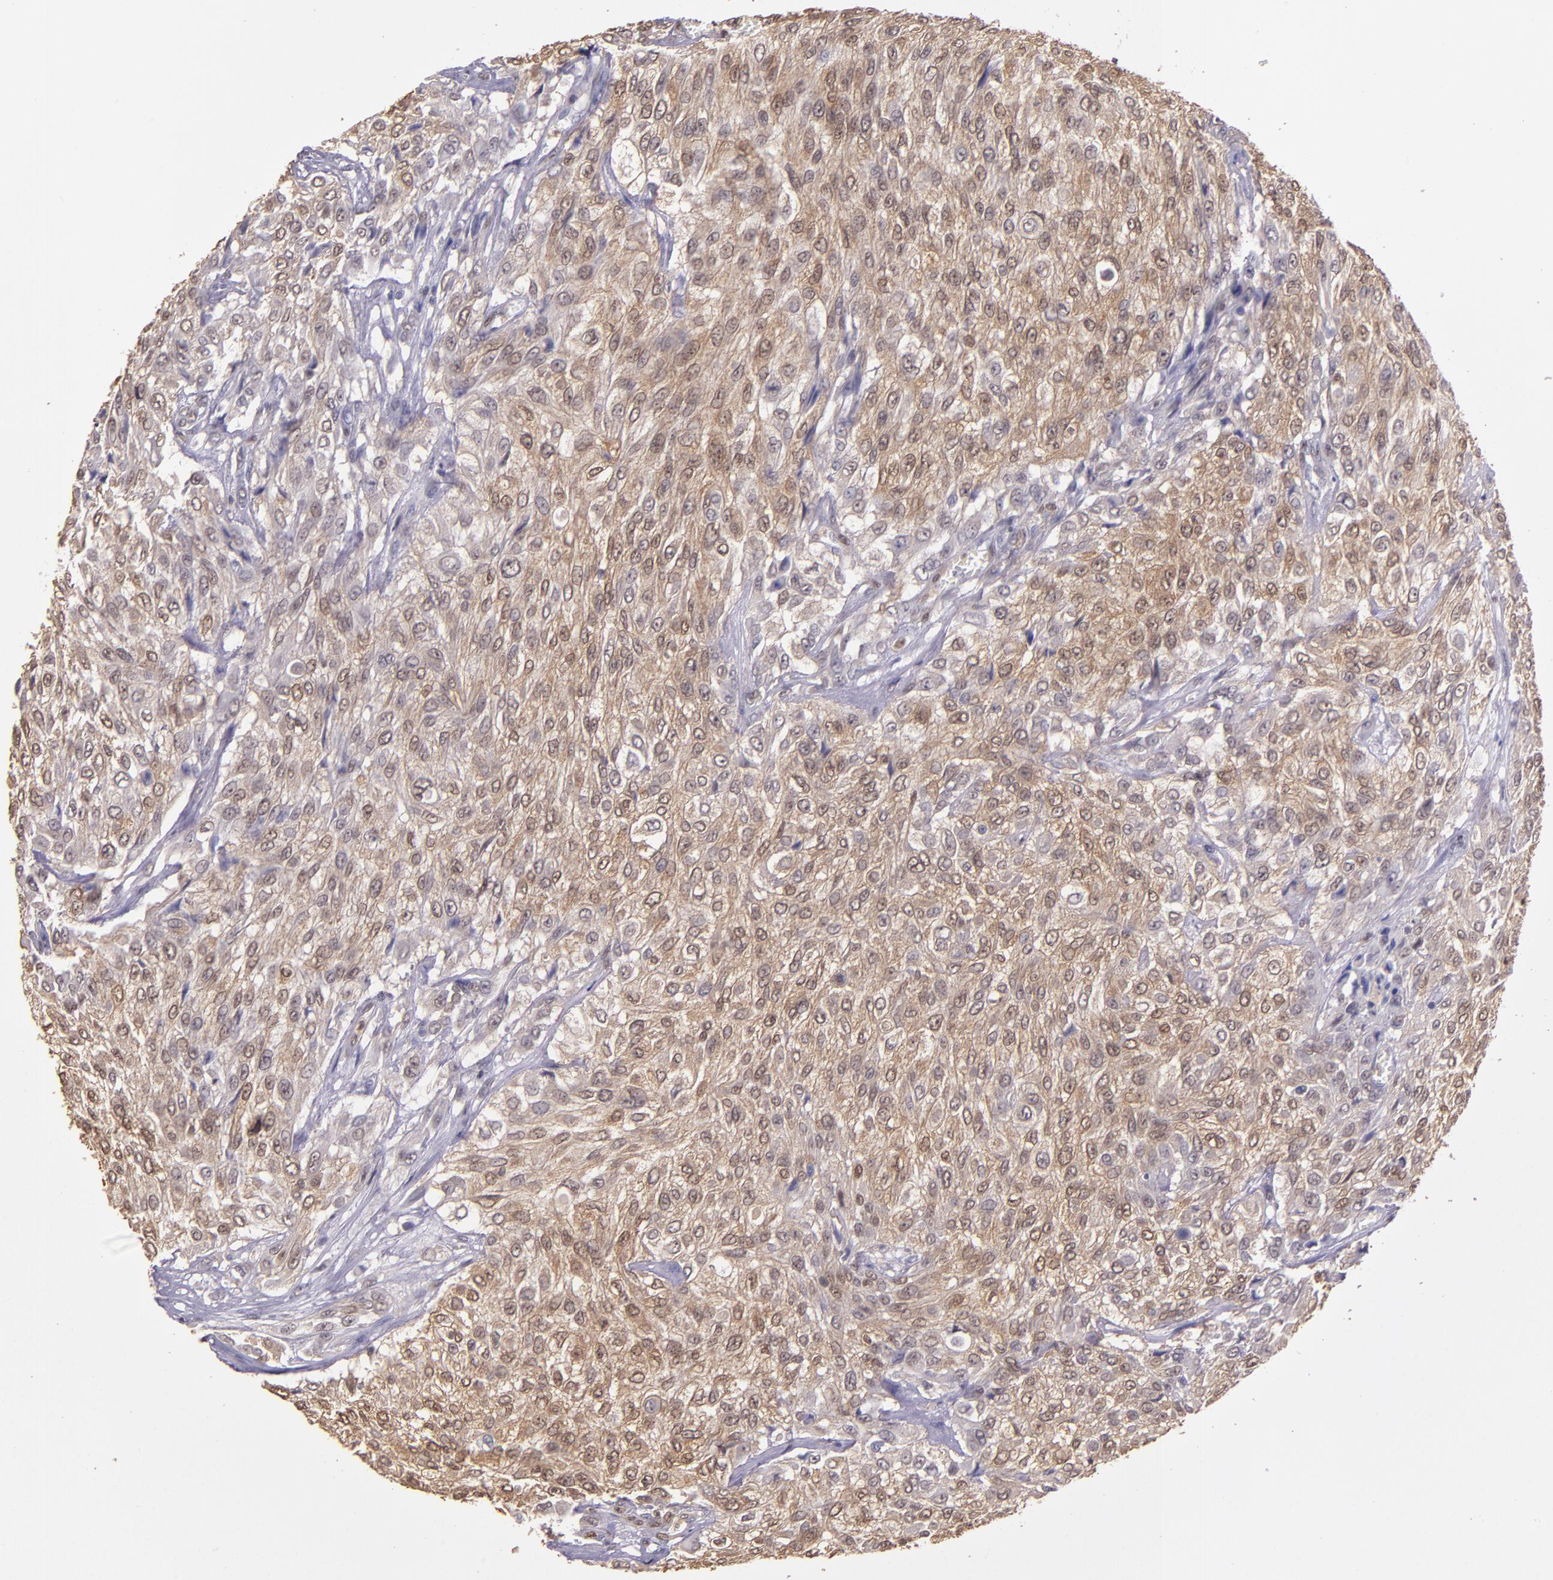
{"staining": {"intensity": "moderate", "quantity": ">75%", "location": "cytoplasmic/membranous,nuclear"}, "tissue": "urothelial cancer", "cell_type": "Tumor cells", "image_type": "cancer", "snomed": [{"axis": "morphology", "description": "Urothelial carcinoma, High grade"}, {"axis": "topography", "description": "Urinary bladder"}], "caption": "IHC photomicrograph of high-grade urothelial carcinoma stained for a protein (brown), which reveals medium levels of moderate cytoplasmic/membranous and nuclear staining in approximately >75% of tumor cells.", "gene": "STAT6", "patient": {"sex": "male", "age": 57}}